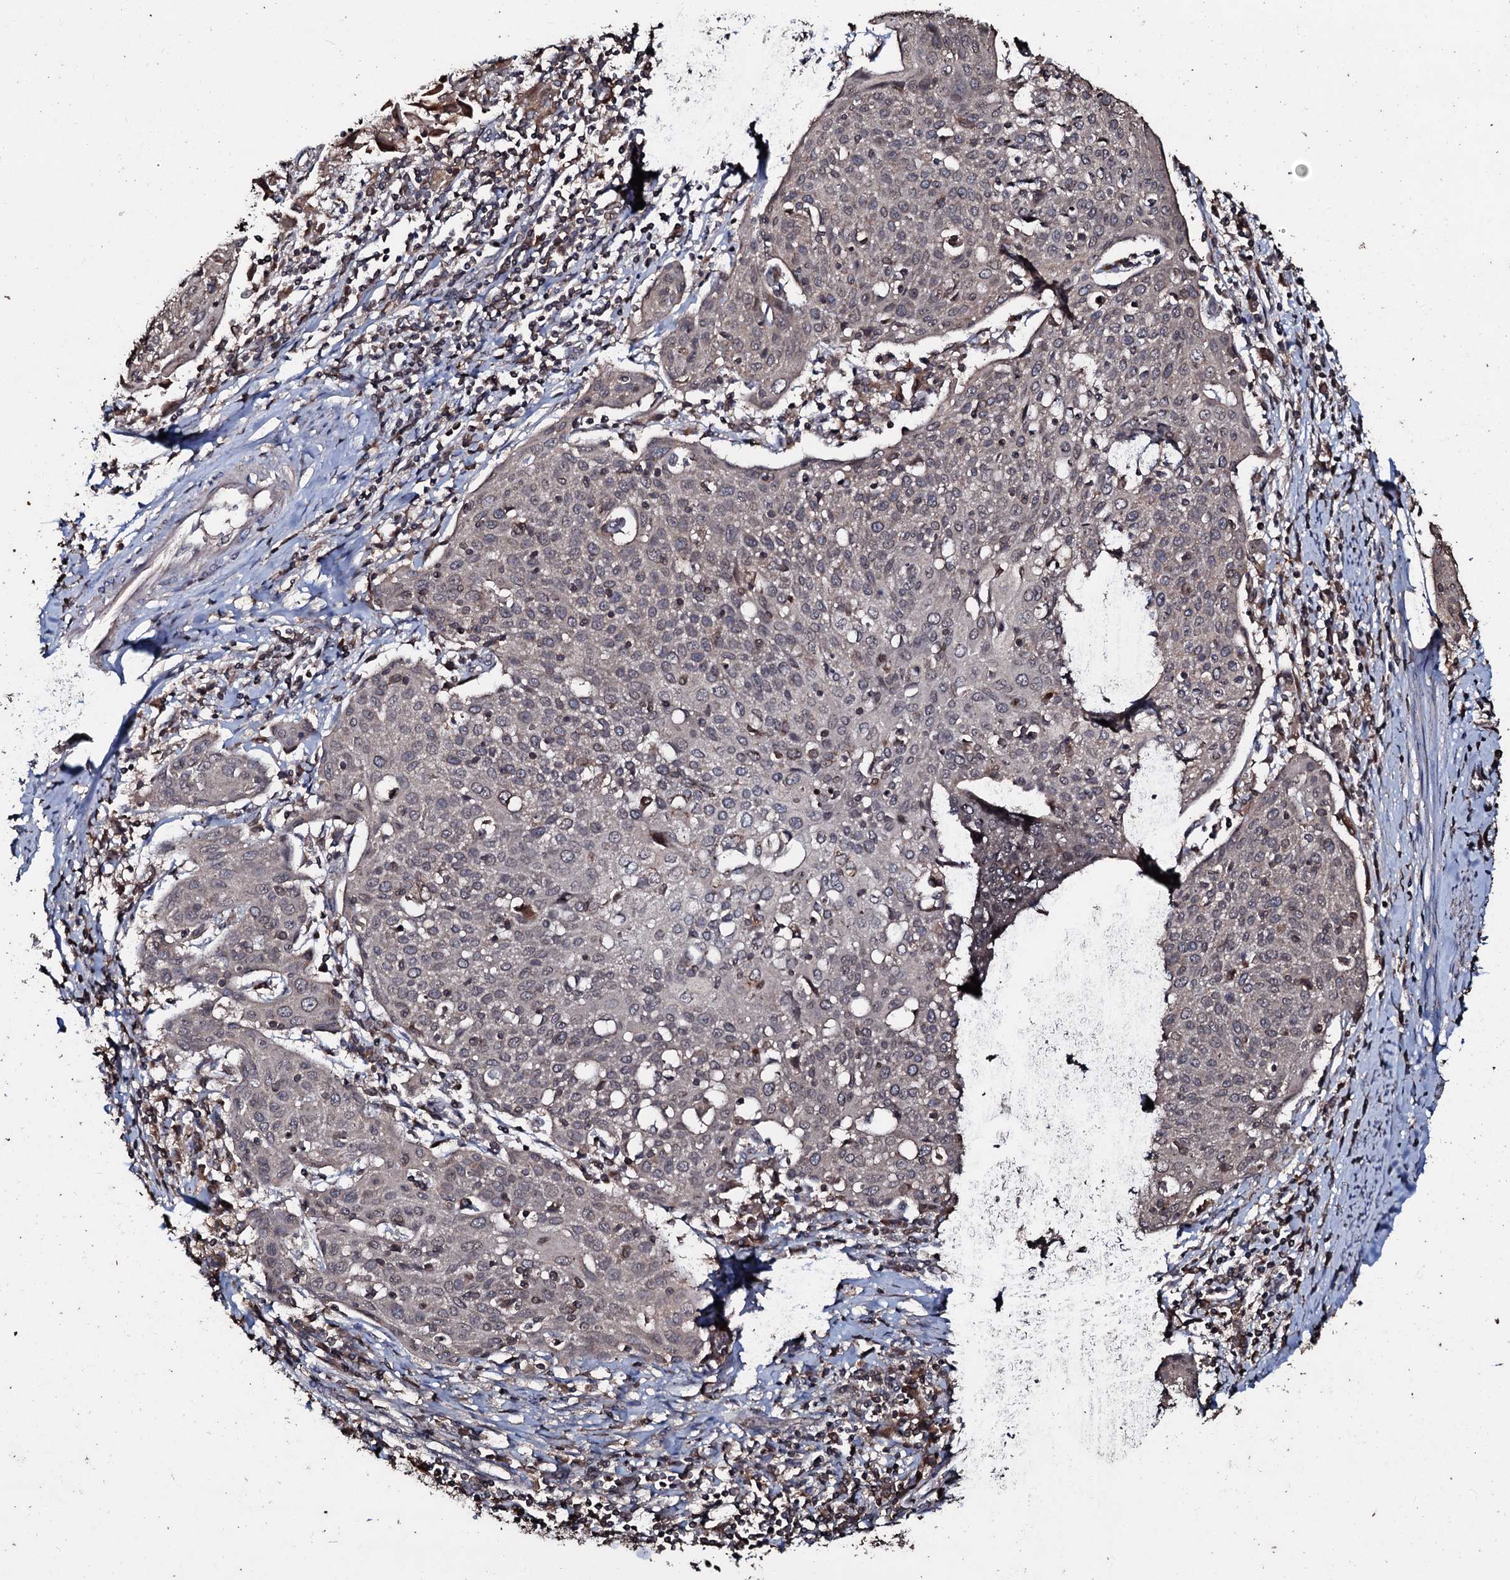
{"staining": {"intensity": "weak", "quantity": "25%-75%", "location": "cytoplasmic/membranous"}, "tissue": "cervical cancer", "cell_type": "Tumor cells", "image_type": "cancer", "snomed": [{"axis": "morphology", "description": "Squamous cell carcinoma, NOS"}, {"axis": "topography", "description": "Cervix"}], "caption": "The image displays staining of cervical squamous cell carcinoma, revealing weak cytoplasmic/membranous protein expression (brown color) within tumor cells. The protein is shown in brown color, while the nuclei are stained blue.", "gene": "SDHAF2", "patient": {"sex": "female", "age": 67}}